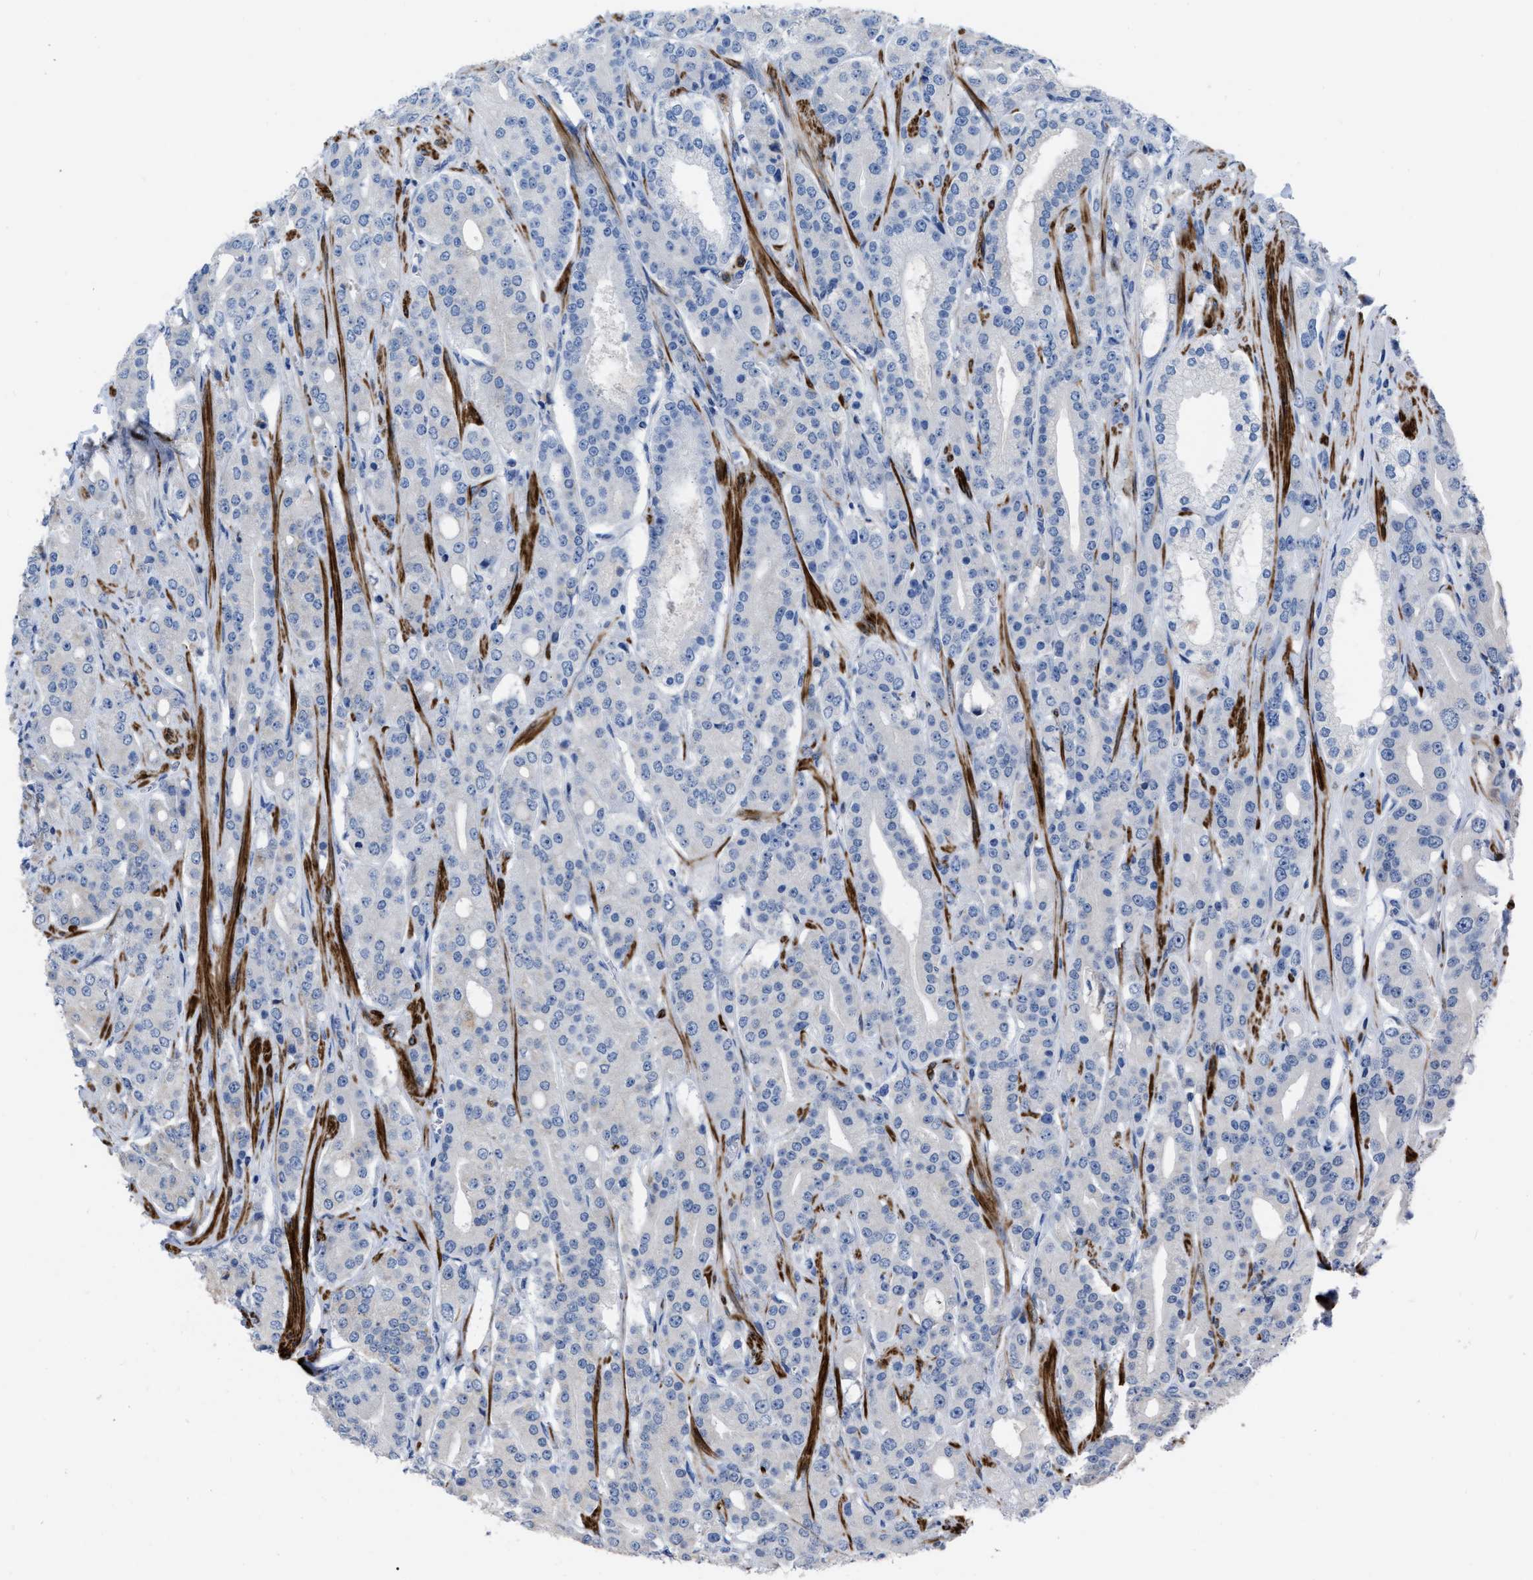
{"staining": {"intensity": "negative", "quantity": "none", "location": "none"}, "tissue": "prostate cancer", "cell_type": "Tumor cells", "image_type": "cancer", "snomed": [{"axis": "morphology", "description": "Adenocarcinoma, High grade"}, {"axis": "topography", "description": "Prostate"}], "caption": "There is no significant staining in tumor cells of prostate cancer (adenocarcinoma (high-grade)). Nuclei are stained in blue.", "gene": "PRMT2", "patient": {"sex": "male", "age": 71}}